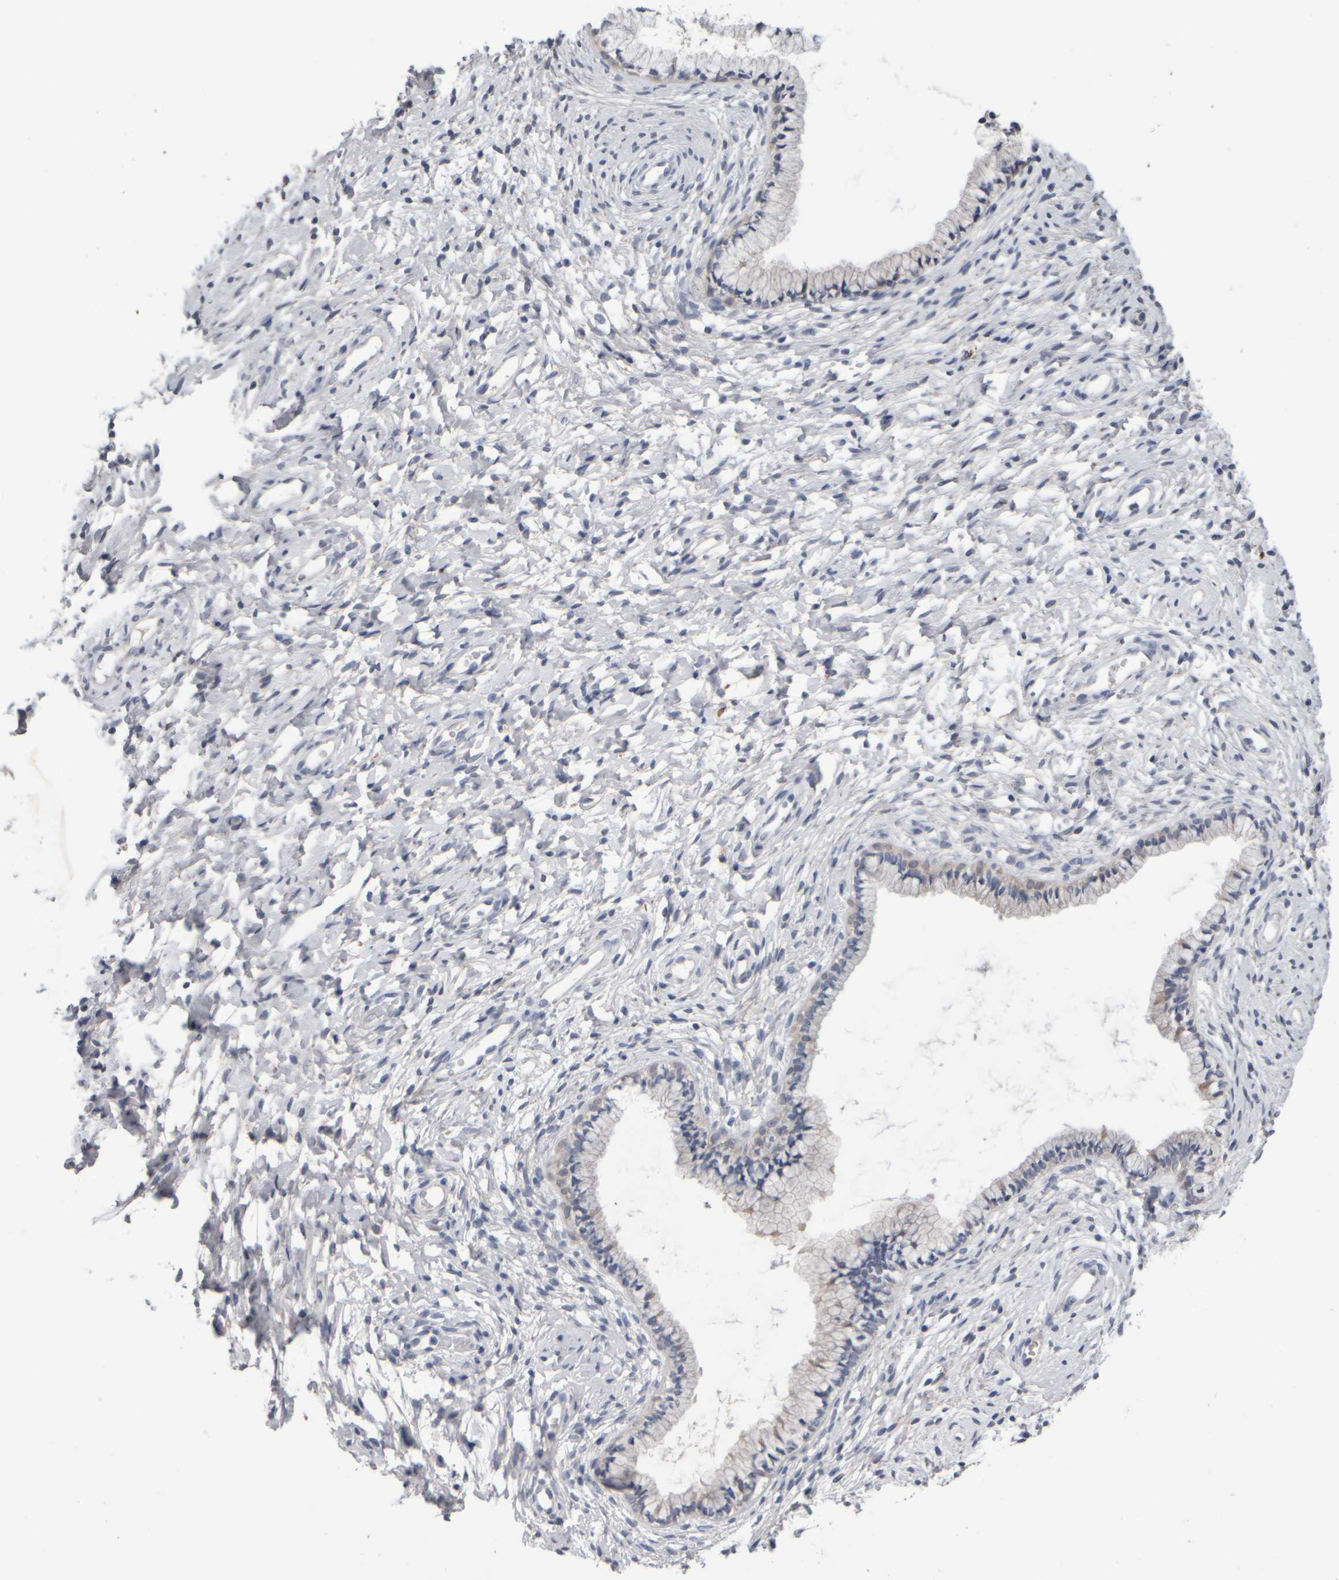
{"staining": {"intensity": "negative", "quantity": "none", "location": "none"}, "tissue": "cervix", "cell_type": "Glandular cells", "image_type": "normal", "snomed": [{"axis": "morphology", "description": "Normal tissue, NOS"}, {"axis": "topography", "description": "Cervix"}], "caption": "Immunohistochemistry micrograph of normal human cervix stained for a protein (brown), which exhibits no expression in glandular cells.", "gene": "EPHX2", "patient": {"sex": "female", "age": 72}}